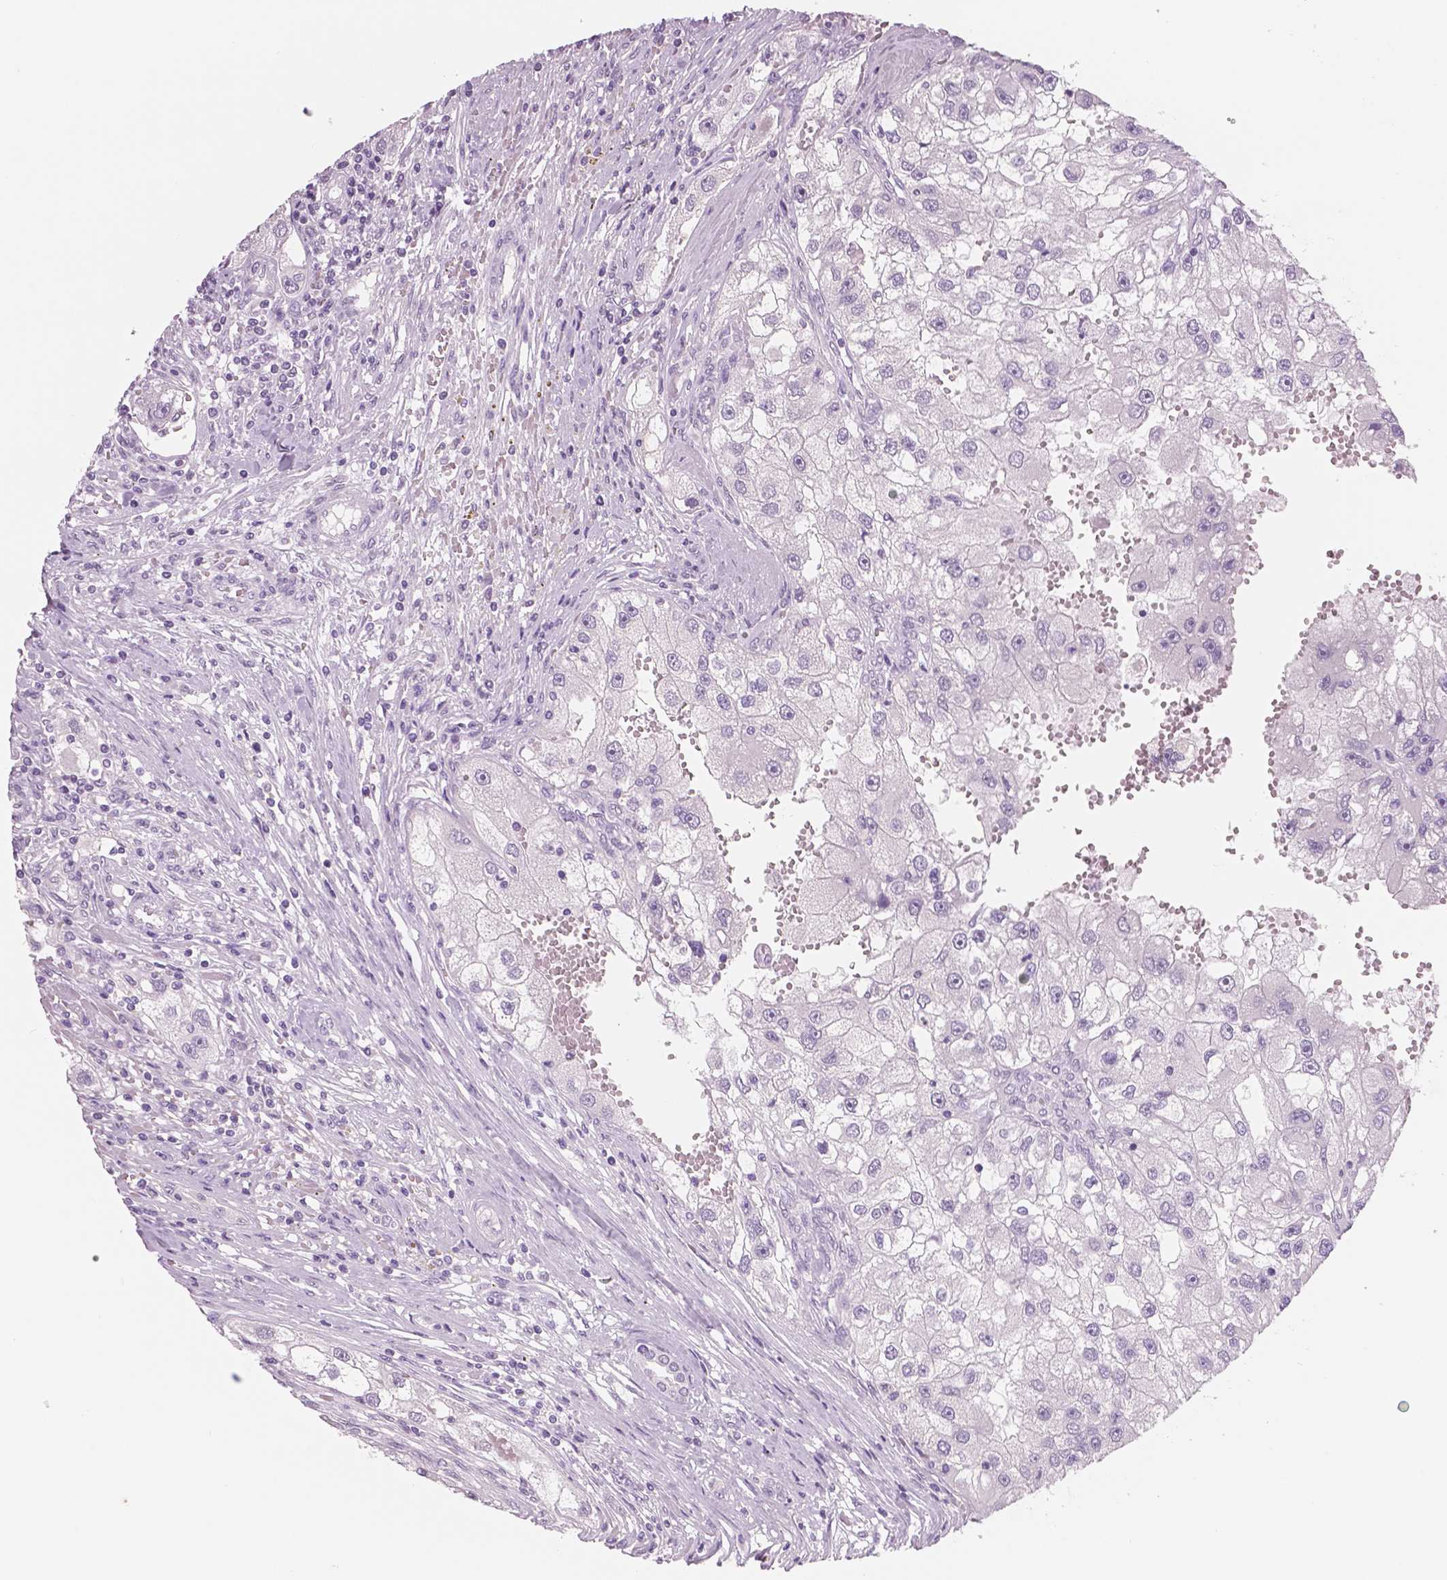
{"staining": {"intensity": "negative", "quantity": "none", "location": "none"}, "tissue": "renal cancer", "cell_type": "Tumor cells", "image_type": "cancer", "snomed": [{"axis": "morphology", "description": "Adenocarcinoma, NOS"}, {"axis": "topography", "description": "Kidney"}], "caption": "Immunohistochemical staining of human renal adenocarcinoma shows no significant expression in tumor cells.", "gene": "NECAB2", "patient": {"sex": "male", "age": 63}}